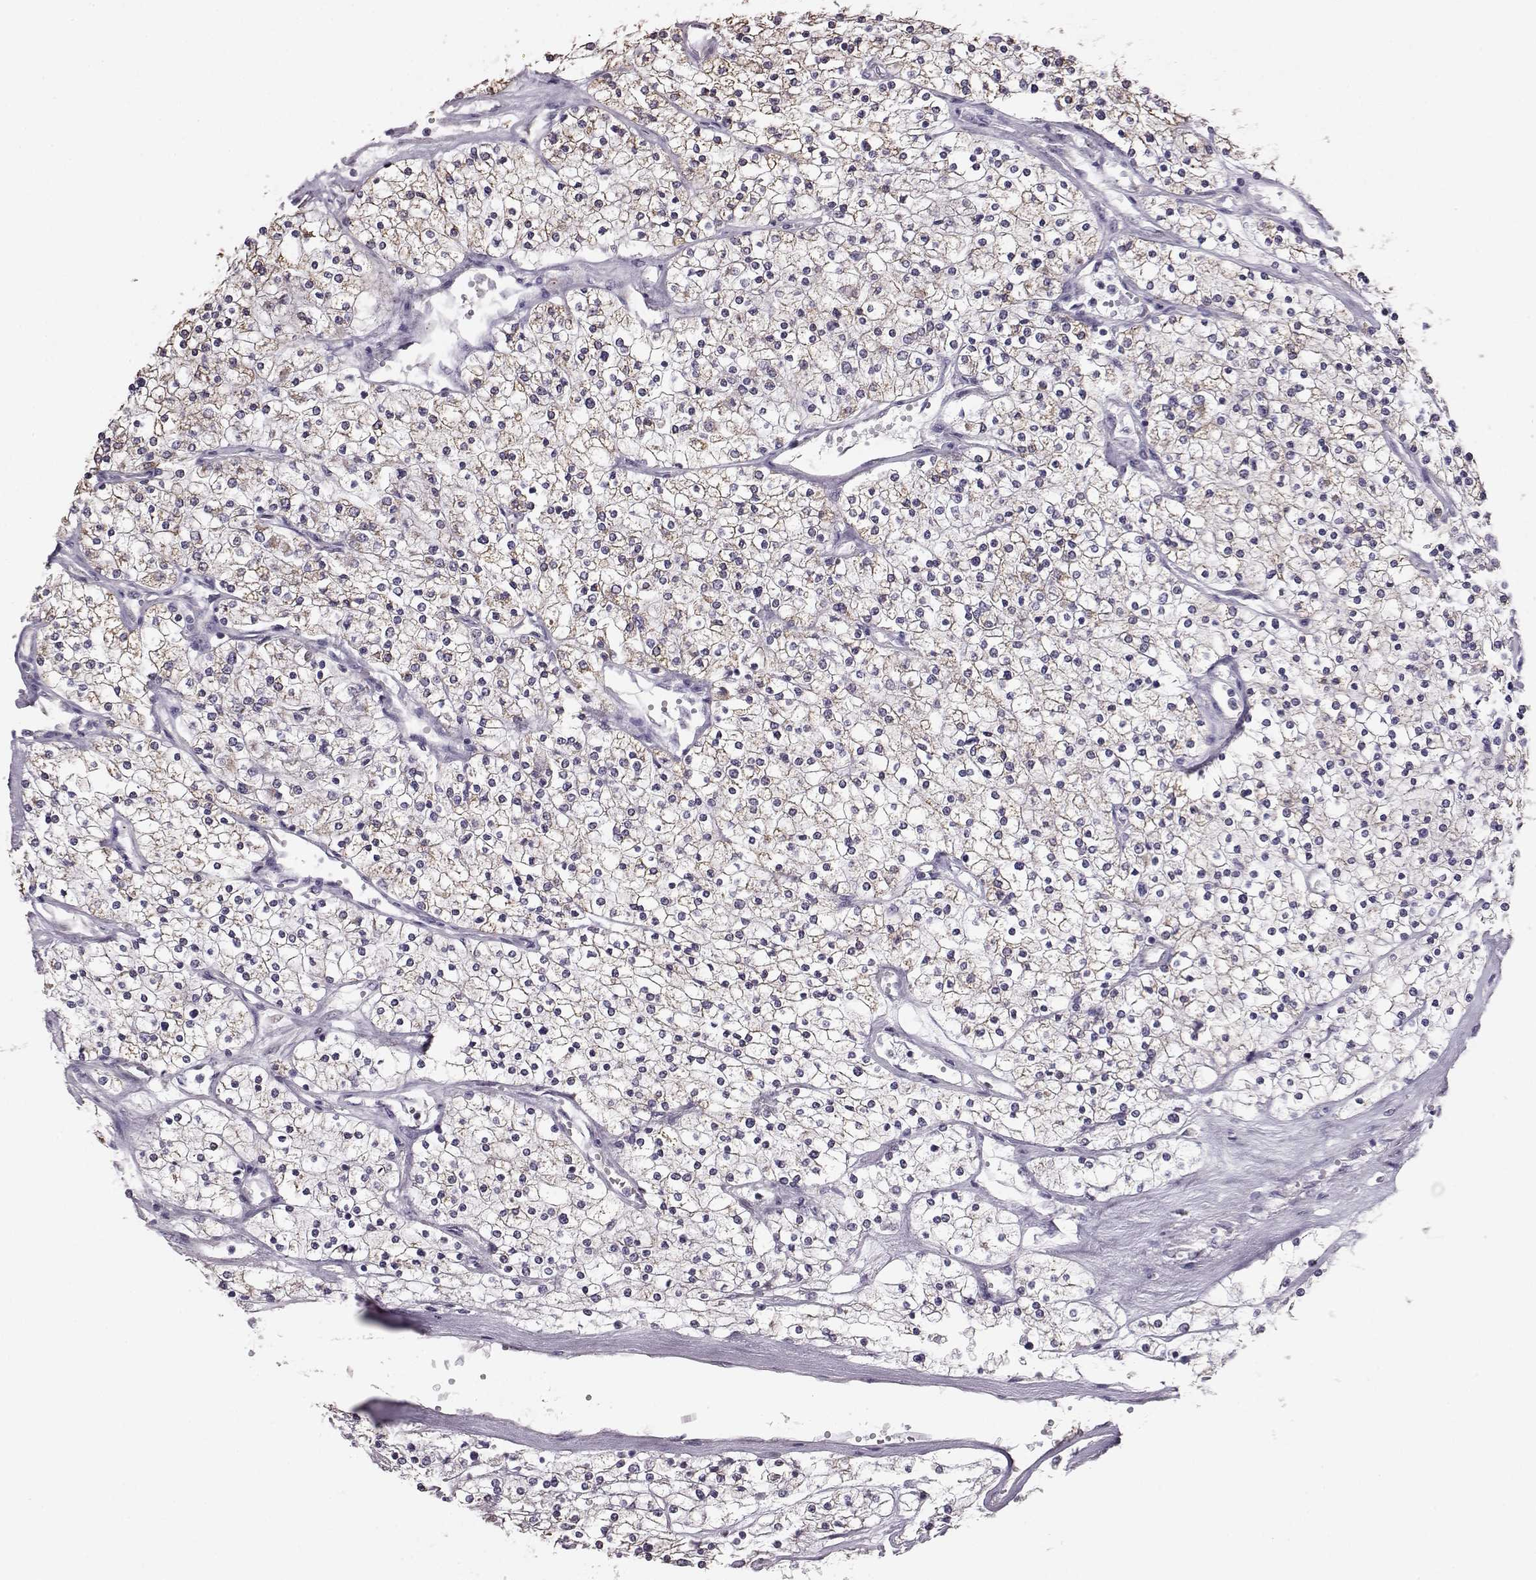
{"staining": {"intensity": "weak", "quantity": "<25%", "location": "cytoplasmic/membranous"}, "tissue": "renal cancer", "cell_type": "Tumor cells", "image_type": "cancer", "snomed": [{"axis": "morphology", "description": "Adenocarcinoma, NOS"}, {"axis": "topography", "description": "Kidney"}], "caption": "An image of adenocarcinoma (renal) stained for a protein exhibits no brown staining in tumor cells.", "gene": "ALDH3A1", "patient": {"sex": "male", "age": 80}}